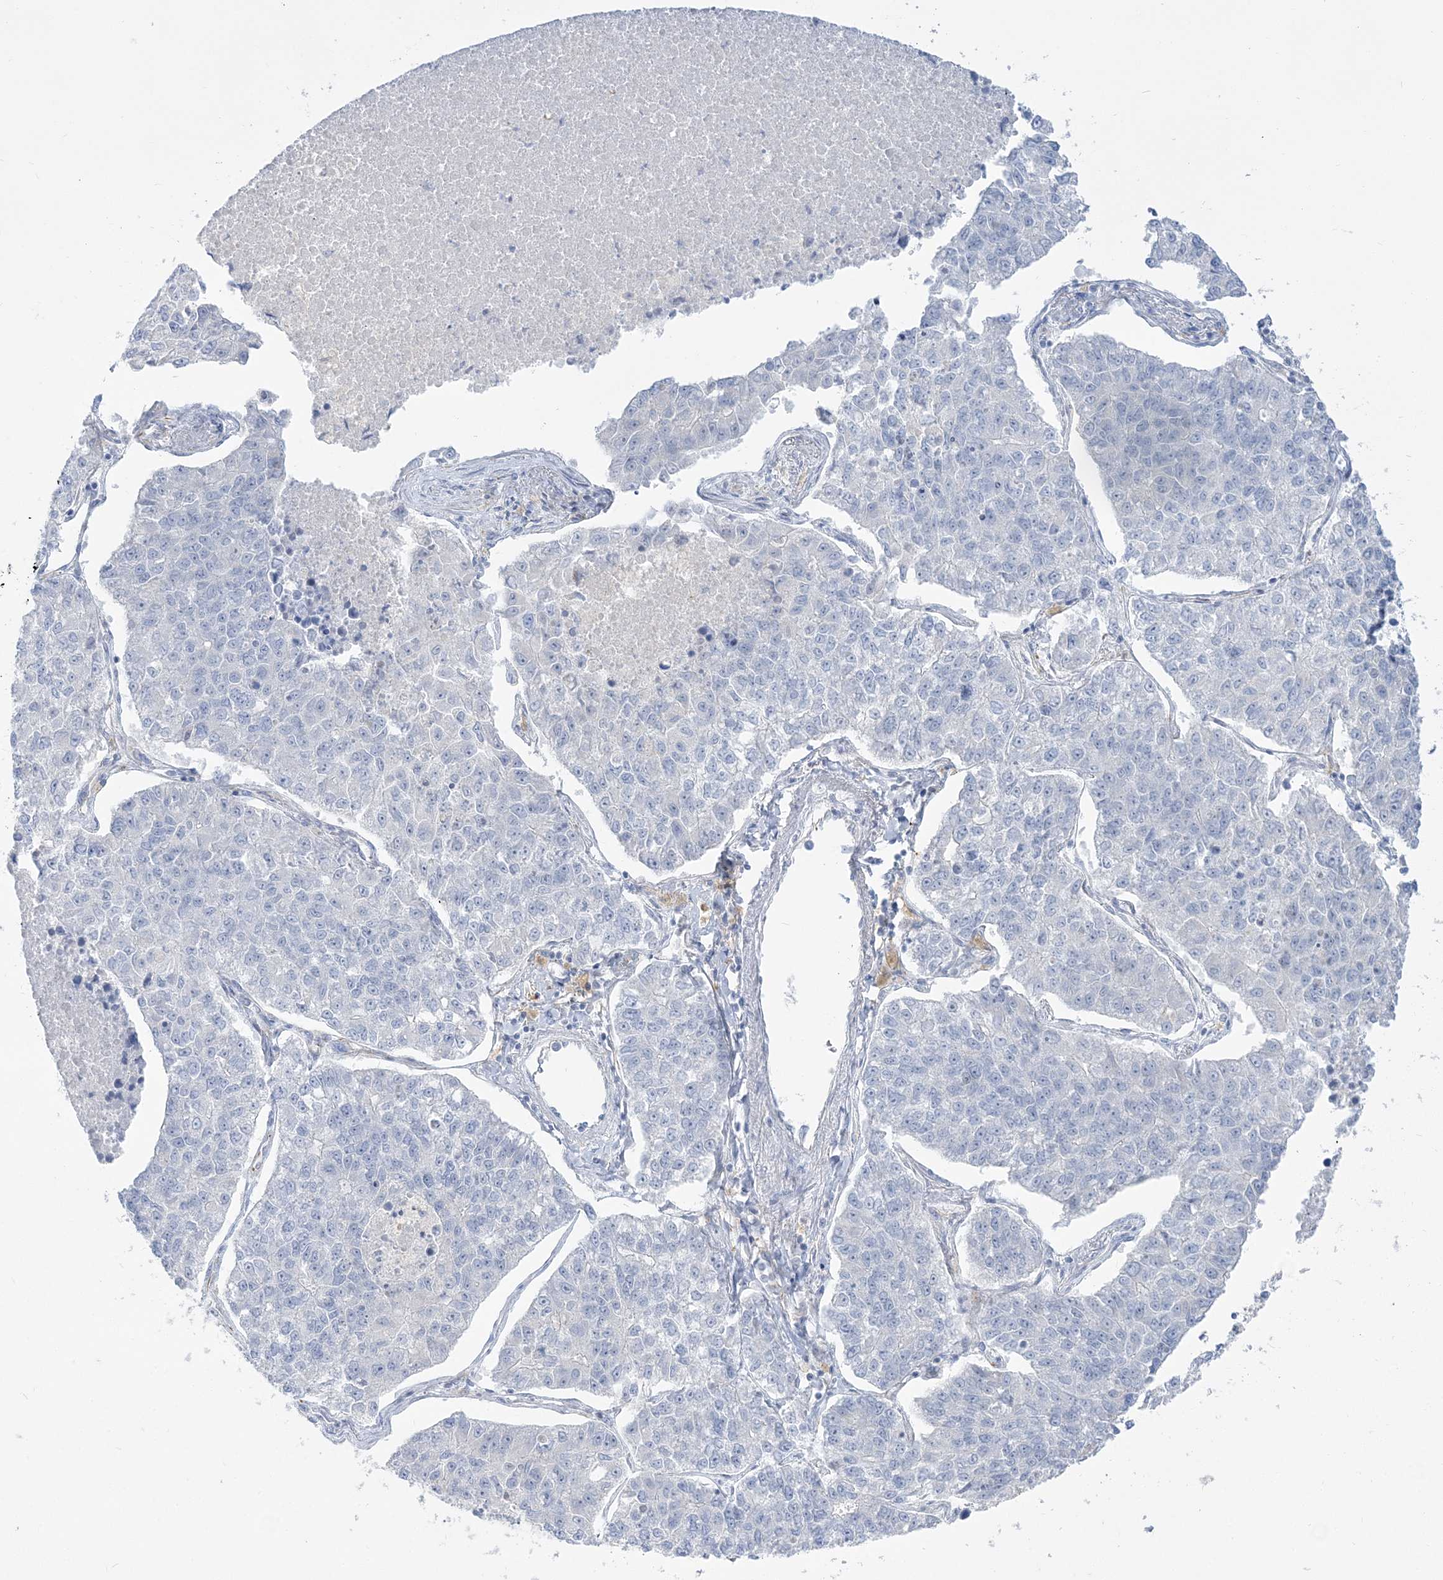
{"staining": {"intensity": "negative", "quantity": "none", "location": "none"}, "tissue": "lung cancer", "cell_type": "Tumor cells", "image_type": "cancer", "snomed": [{"axis": "morphology", "description": "Adenocarcinoma, NOS"}, {"axis": "topography", "description": "Lung"}], "caption": "An IHC micrograph of adenocarcinoma (lung) is shown. There is no staining in tumor cells of adenocarcinoma (lung).", "gene": "GPAT2", "patient": {"sex": "male", "age": 49}}